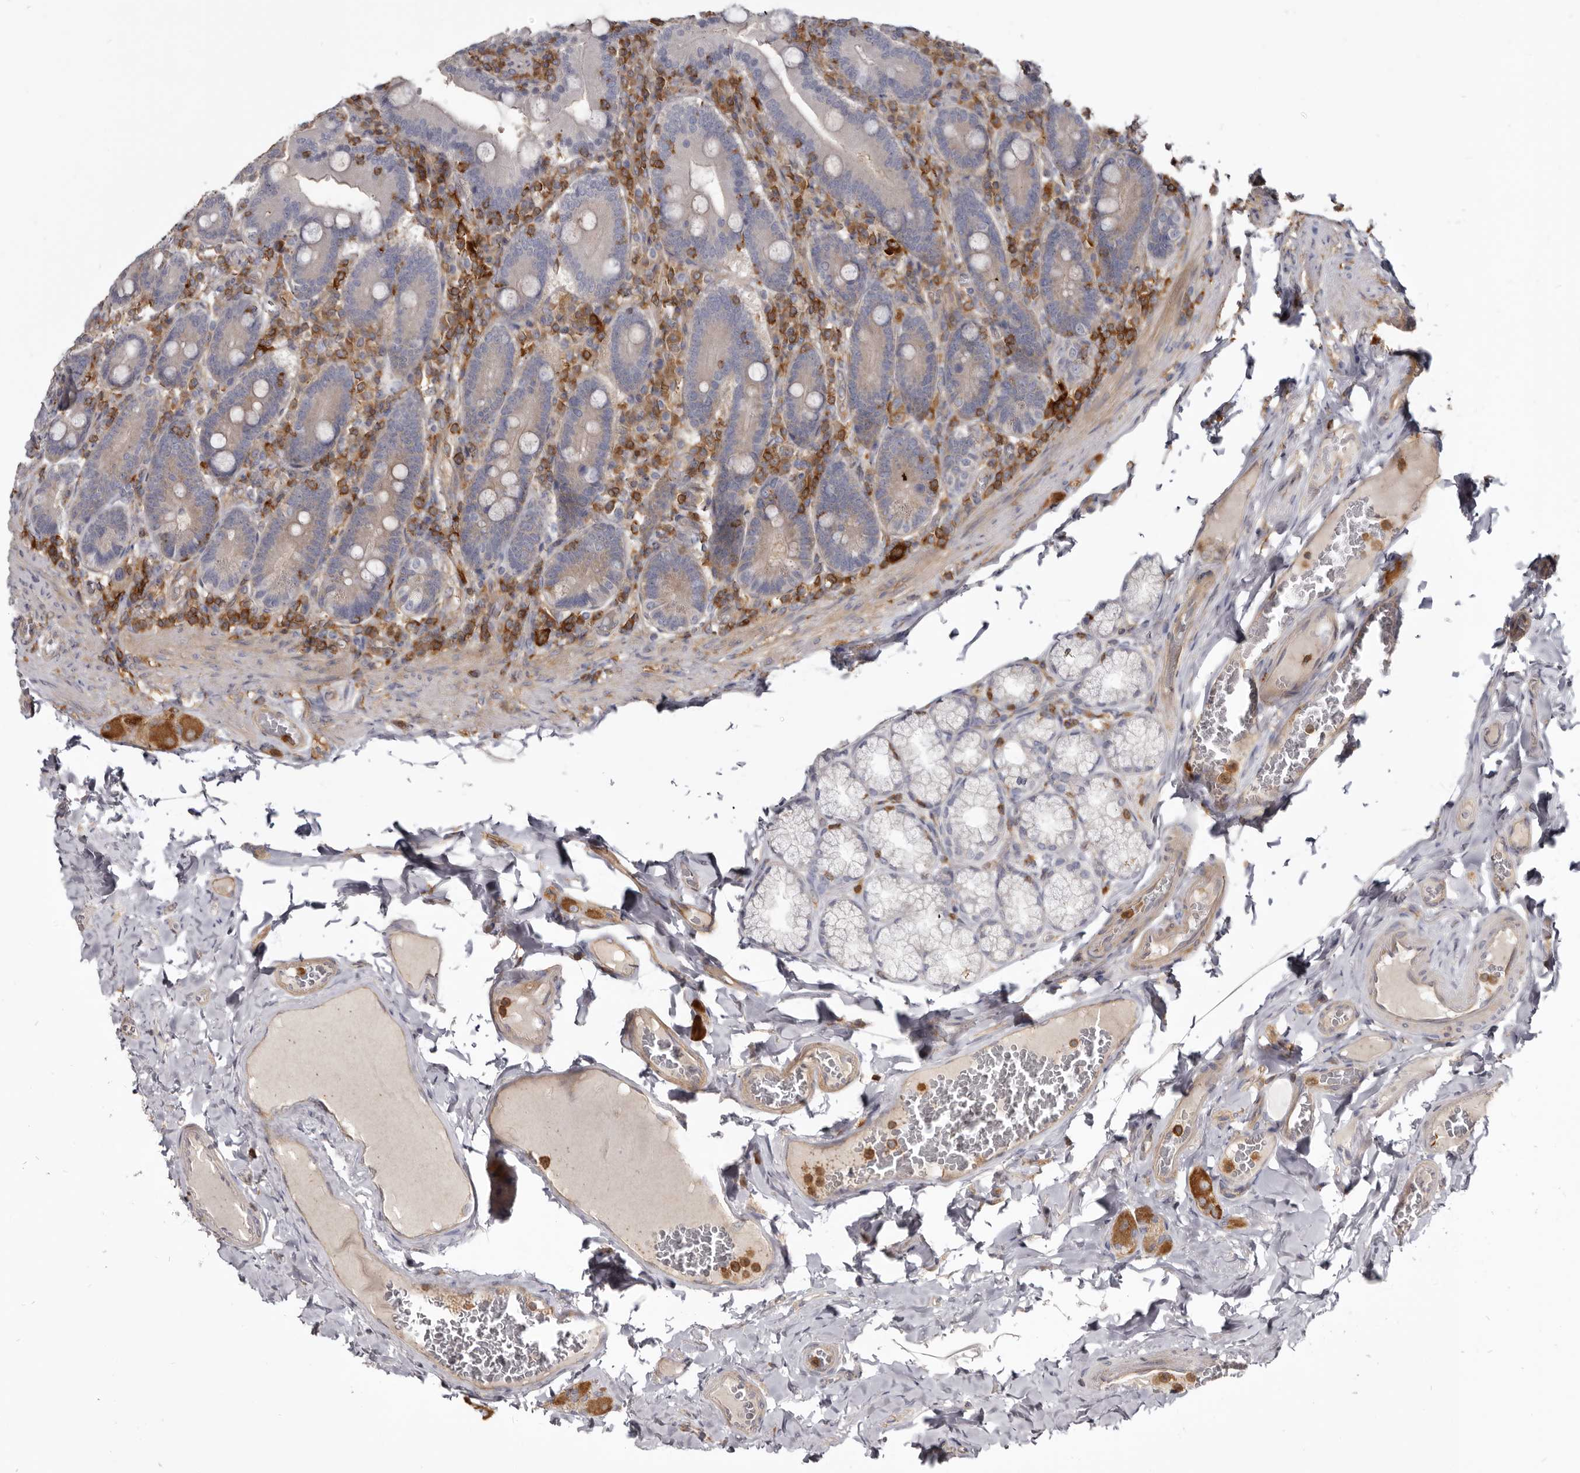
{"staining": {"intensity": "weak", "quantity": "25%-75%", "location": "cytoplasmic/membranous"}, "tissue": "duodenum", "cell_type": "Glandular cells", "image_type": "normal", "snomed": [{"axis": "morphology", "description": "Normal tissue, NOS"}, {"axis": "topography", "description": "Duodenum"}], "caption": "An immunohistochemistry image of normal tissue is shown. Protein staining in brown labels weak cytoplasmic/membranous positivity in duodenum within glandular cells.", "gene": "CBL", "patient": {"sex": "female", "age": 62}}